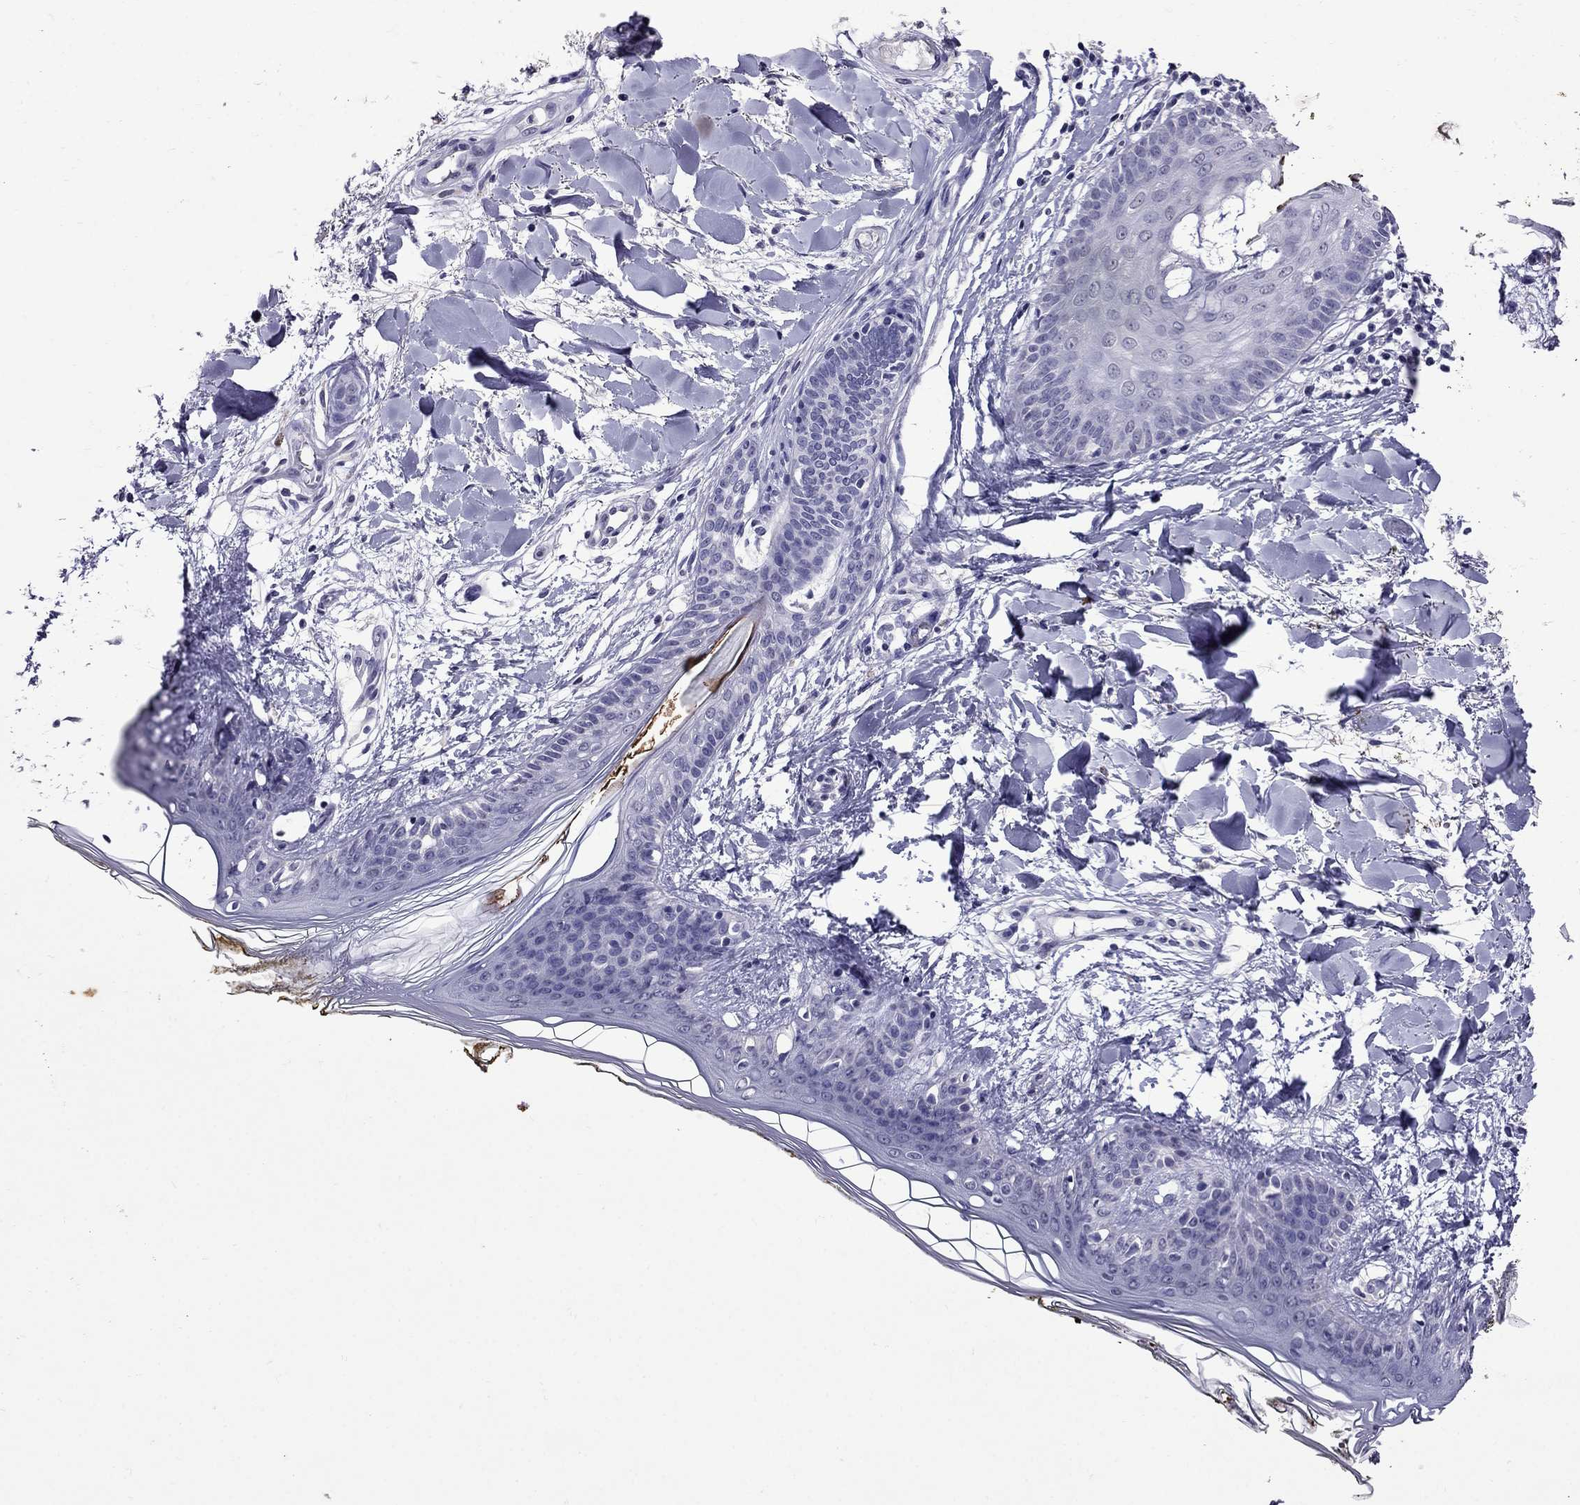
{"staining": {"intensity": "negative", "quantity": "none", "location": "none"}, "tissue": "skin", "cell_type": "Fibroblasts", "image_type": "normal", "snomed": [{"axis": "morphology", "description": "Normal tissue, NOS"}, {"axis": "topography", "description": "Skin"}], "caption": "Protein analysis of benign skin demonstrates no significant staining in fibroblasts.", "gene": "OLFM4", "patient": {"sex": "female", "age": 34}}